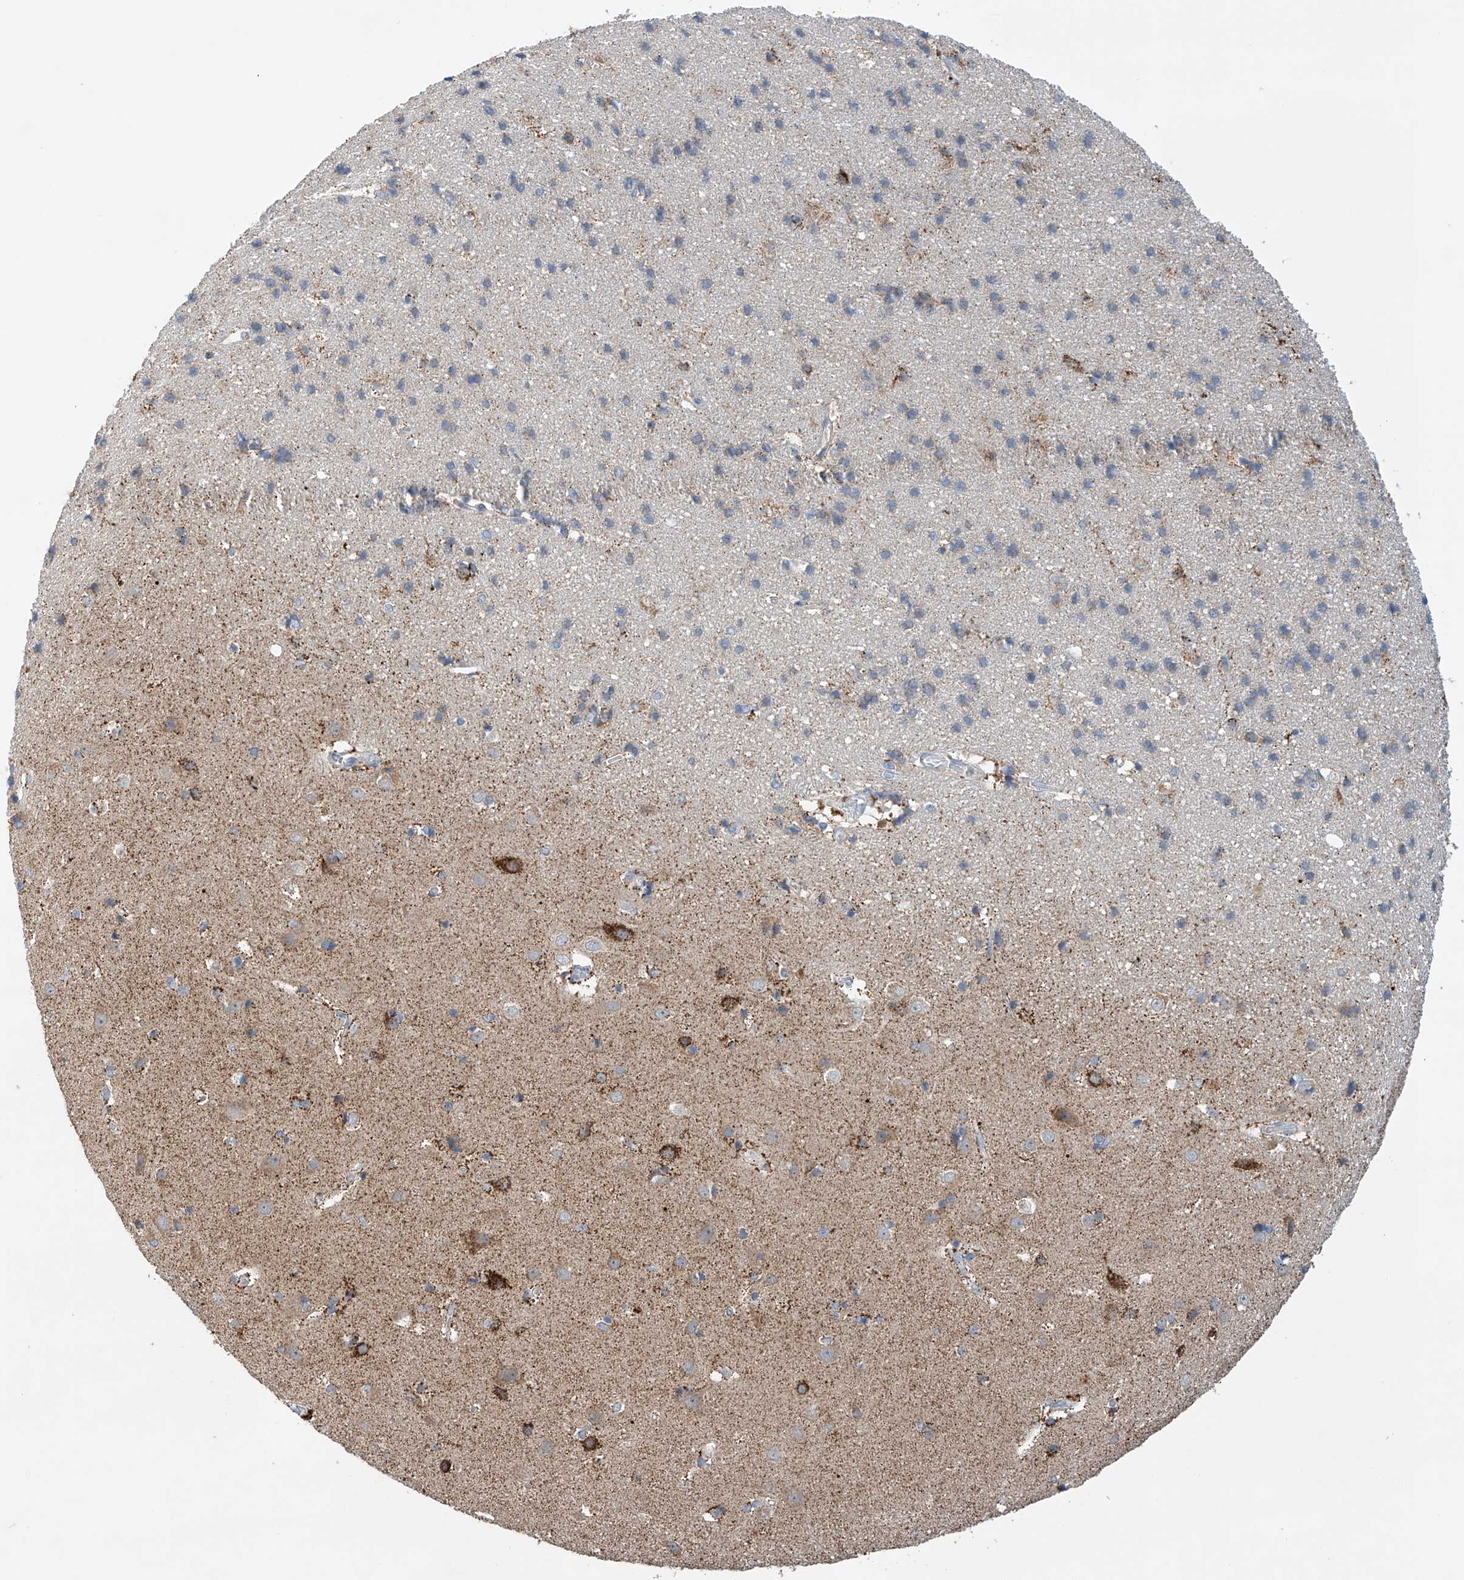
{"staining": {"intensity": "negative", "quantity": "none", "location": "none"}, "tissue": "cerebral cortex", "cell_type": "Endothelial cells", "image_type": "normal", "snomed": [{"axis": "morphology", "description": "Normal tissue, NOS"}, {"axis": "topography", "description": "Cerebral cortex"}], "caption": "This photomicrograph is of benign cerebral cortex stained with immunohistochemistry to label a protein in brown with the nuclei are counter-stained blue. There is no staining in endothelial cells.", "gene": "GPC4", "patient": {"sex": "male", "age": 54}}